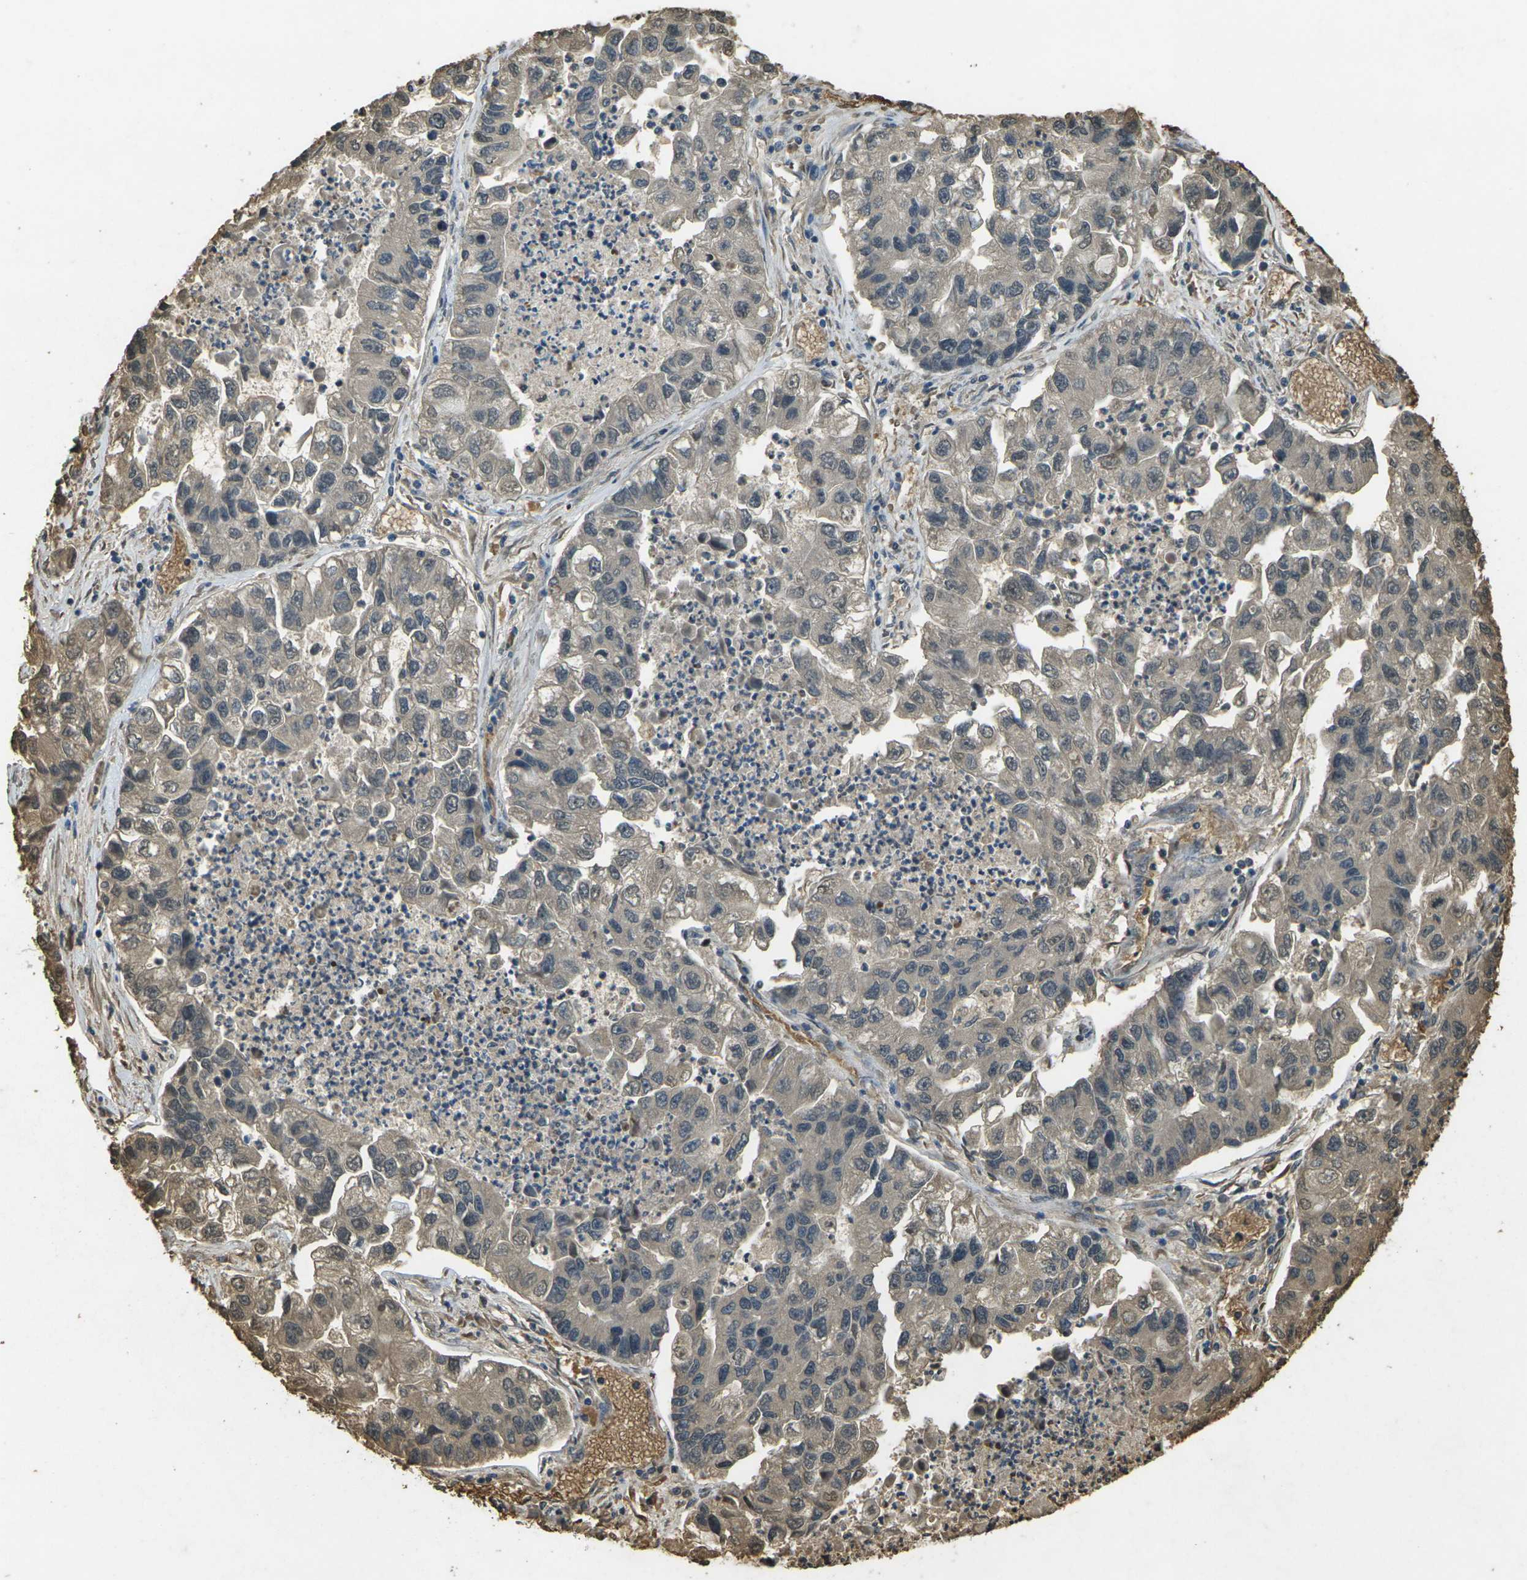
{"staining": {"intensity": "moderate", "quantity": ">75%", "location": "cytoplasmic/membranous"}, "tissue": "lung cancer", "cell_type": "Tumor cells", "image_type": "cancer", "snomed": [{"axis": "morphology", "description": "Adenocarcinoma, NOS"}, {"axis": "topography", "description": "Lung"}], "caption": "Human lung adenocarcinoma stained with a brown dye displays moderate cytoplasmic/membranous positive expression in approximately >75% of tumor cells.", "gene": "HBB", "patient": {"sex": "female", "age": 51}}